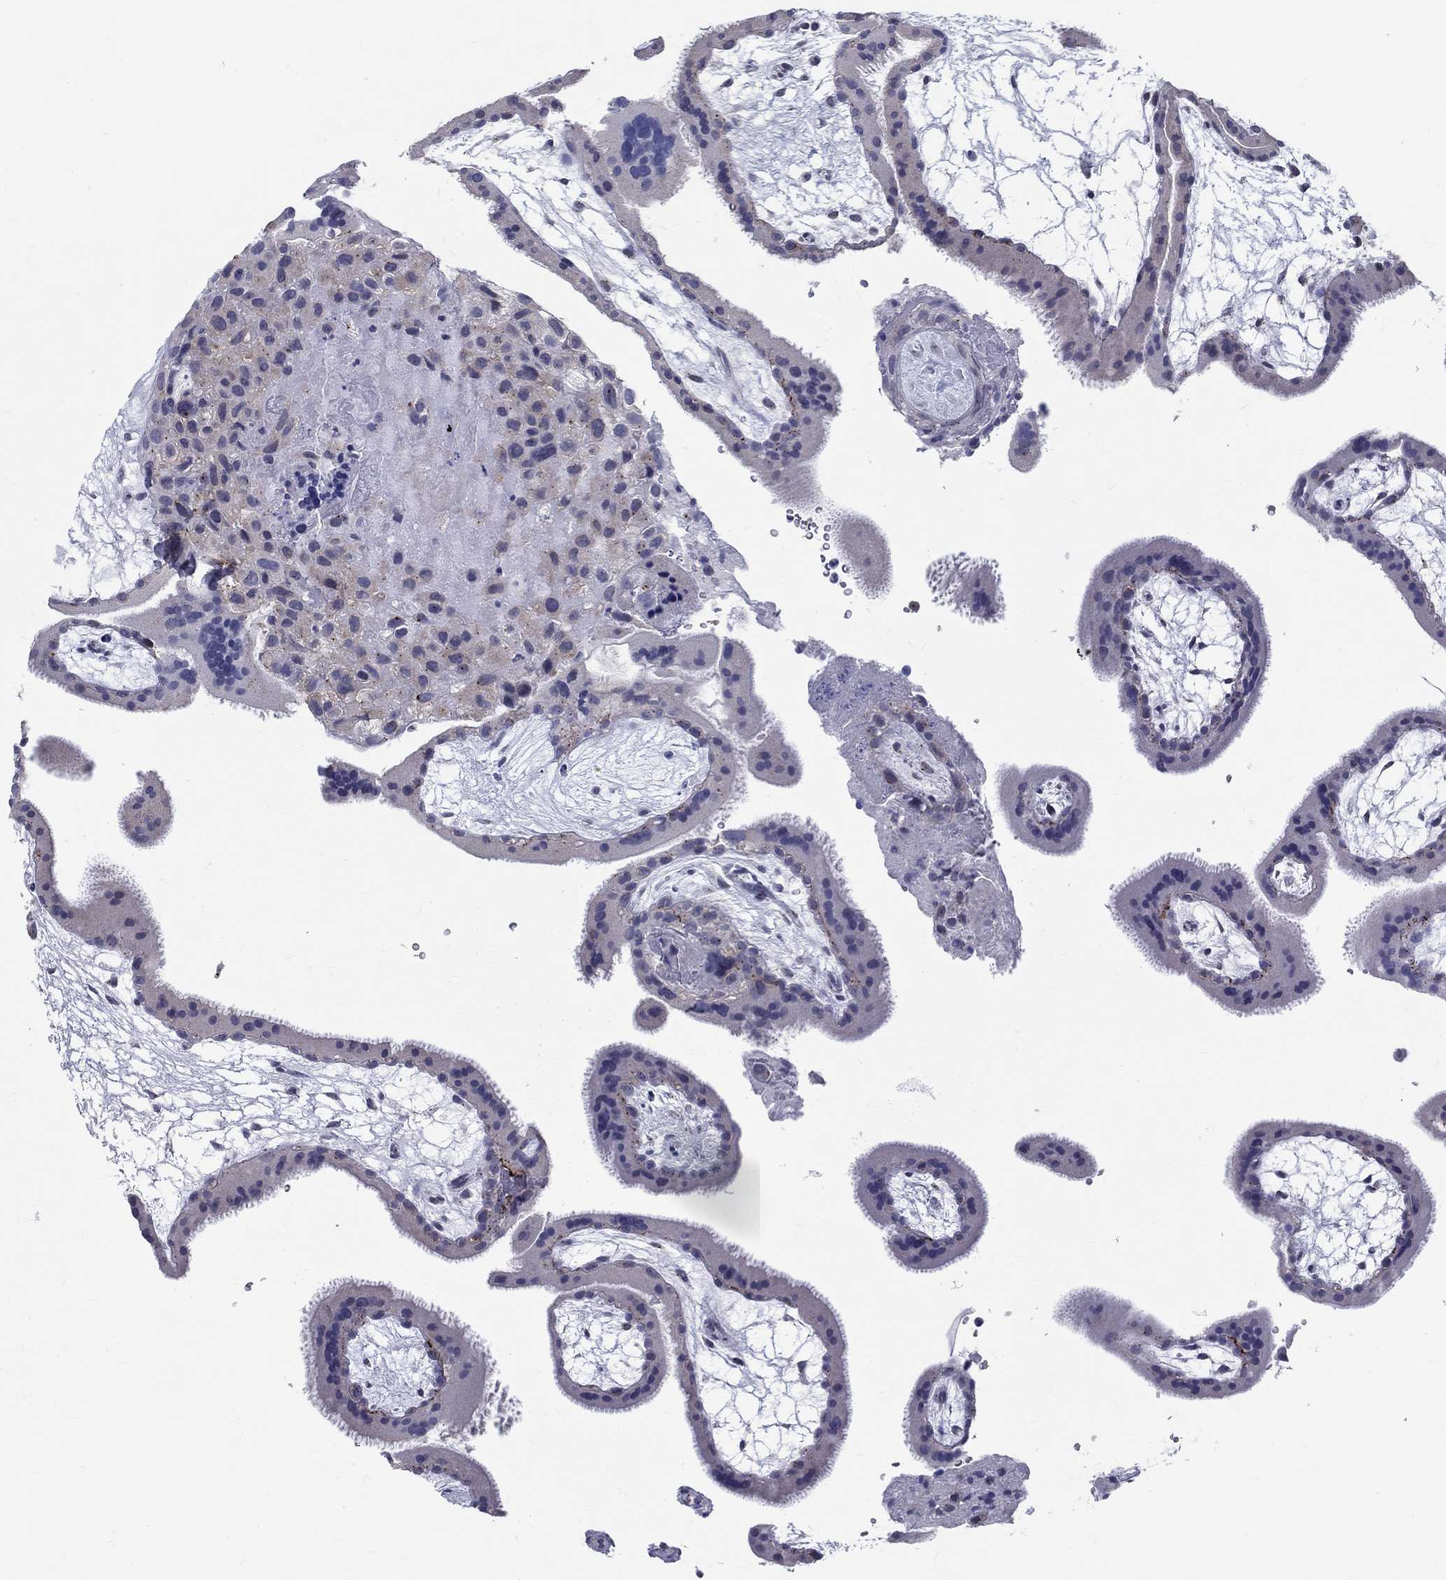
{"staining": {"intensity": "negative", "quantity": "none", "location": "none"}, "tissue": "placenta", "cell_type": "Decidual cells", "image_type": "normal", "snomed": [{"axis": "morphology", "description": "Normal tissue, NOS"}, {"axis": "topography", "description": "Placenta"}], "caption": "A photomicrograph of human placenta is negative for staining in decidual cells. Brightfield microscopy of immunohistochemistry stained with DAB (3,3'-diaminobenzidine) (brown) and hematoxylin (blue), captured at high magnification.", "gene": "CEP43", "patient": {"sex": "female", "age": 19}}